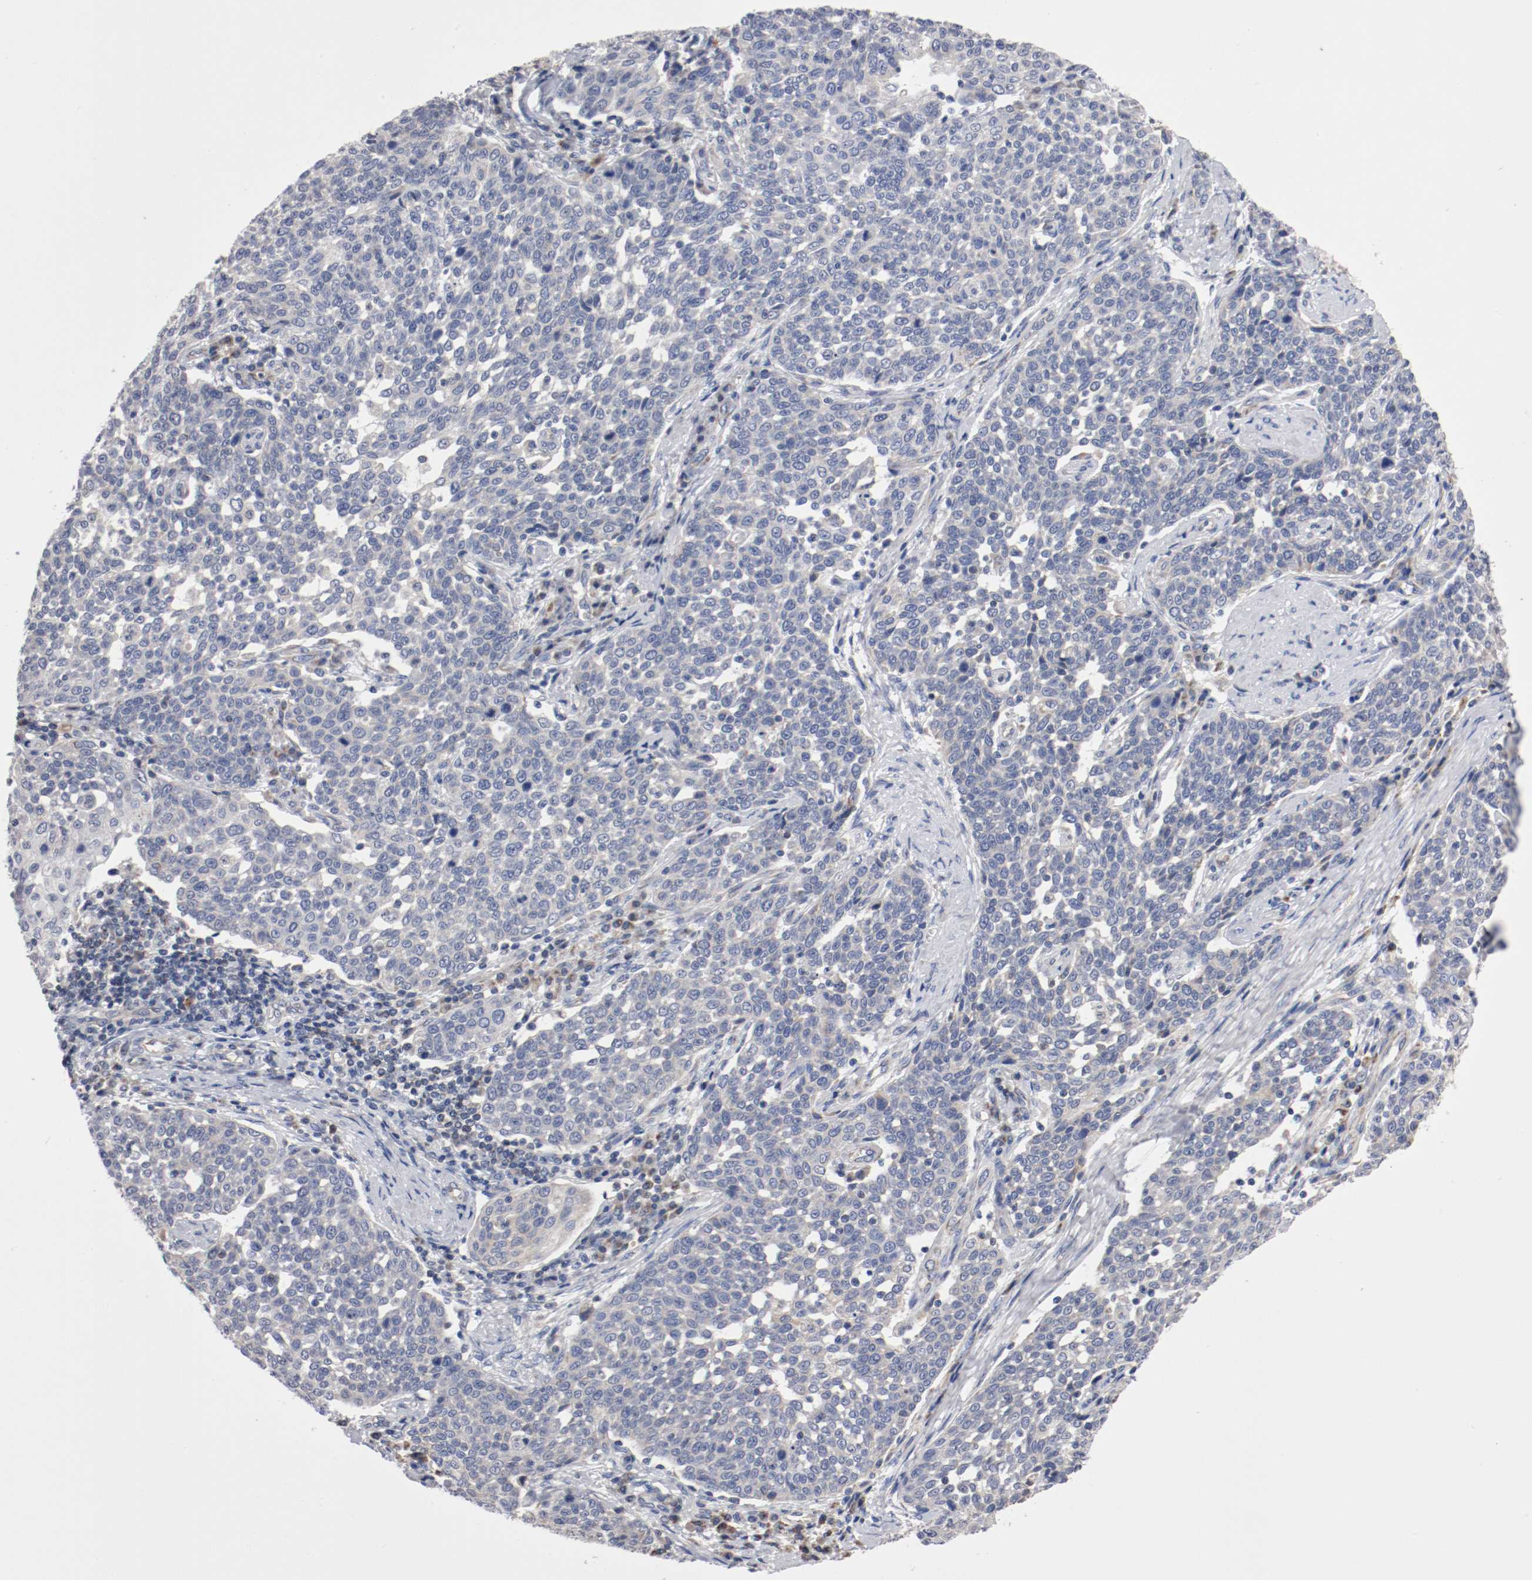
{"staining": {"intensity": "negative", "quantity": "none", "location": "none"}, "tissue": "cervical cancer", "cell_type": "Tumor cells", "image_type": "cancer", "snomed": [{"axis": "morphology", "description": "Squamous cell carcinoma, NOS"}, {"axis": "topography", "description": "Cervix"}], "caption": "Tumor cells are negative for protein expression in human squamous cell carcinoma (cervical).", "gene": "PCSK6", "patient": {"sex": "female", "age": 34}}